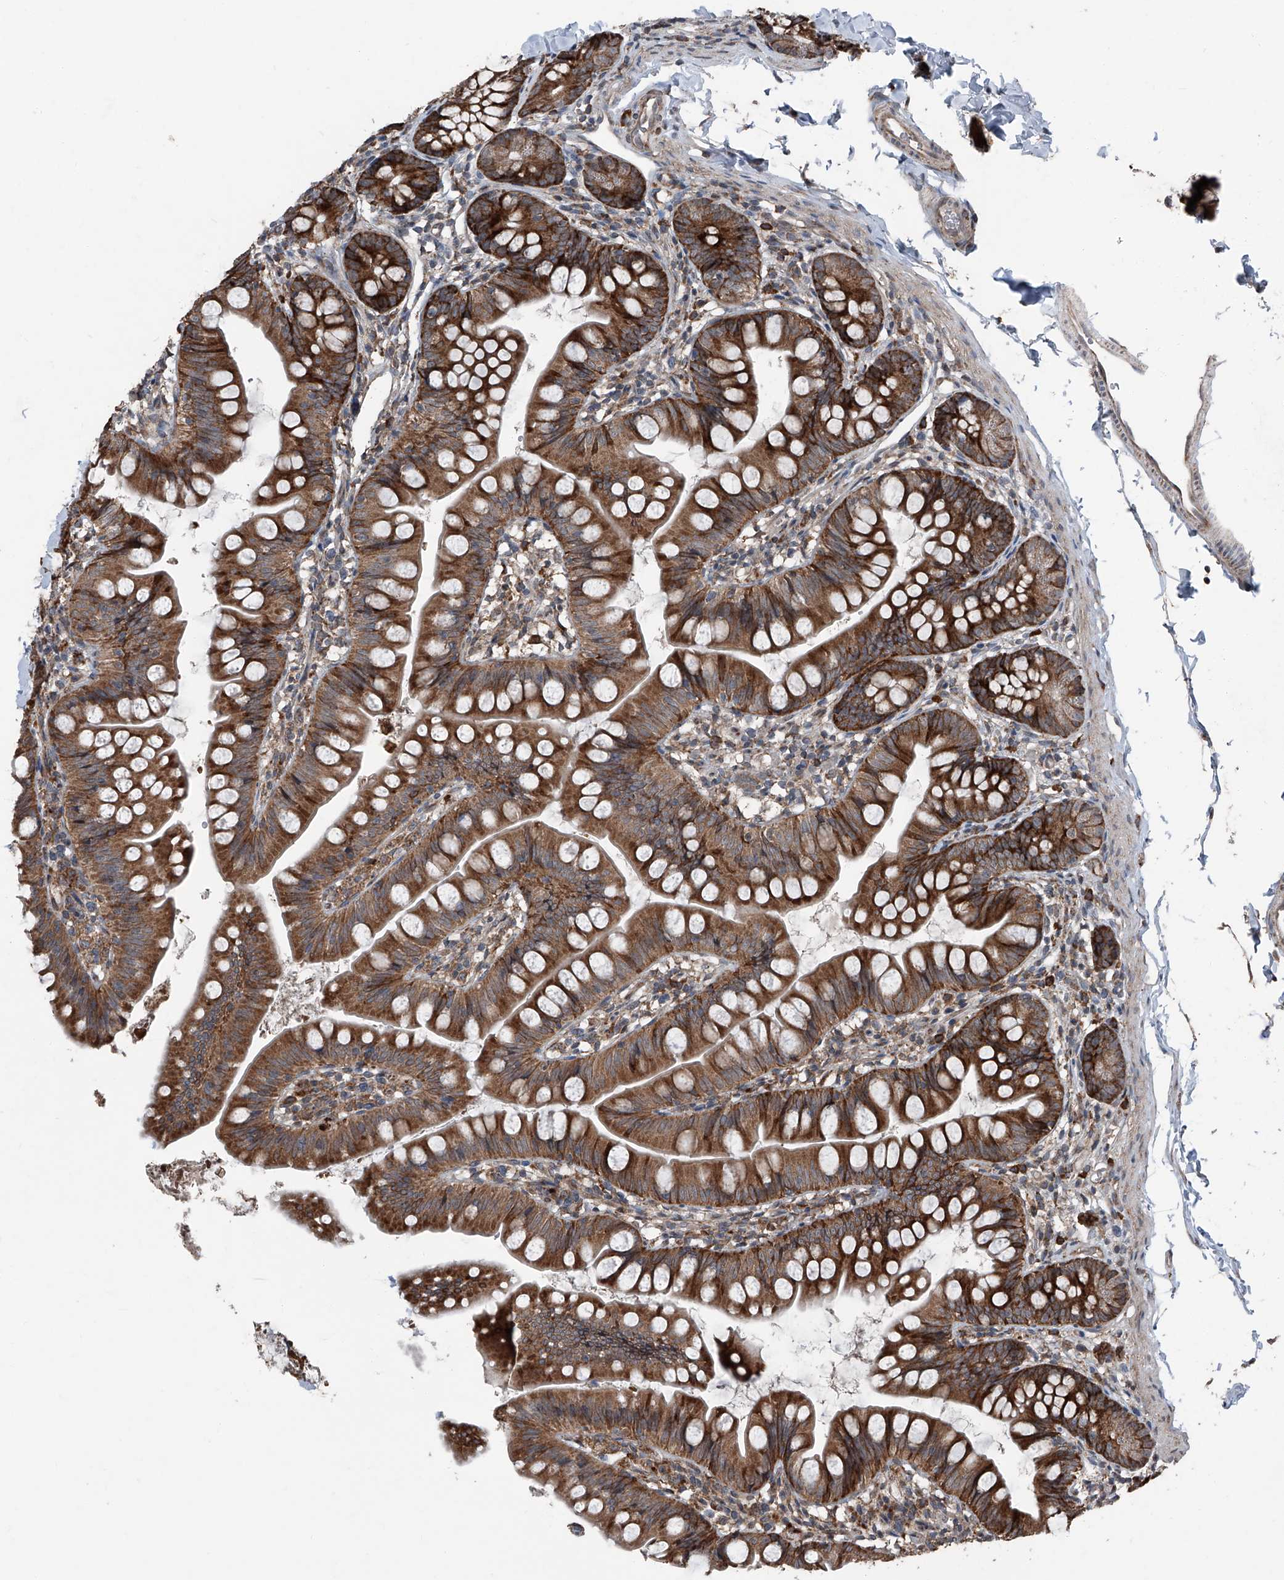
{"staining": {"intensity": "strong", "quantity": ">75%", "location": "cytoplasmic/membranous"}, "tissue": "small intestine", "cell_type": "Glandular cells", "image_type": "normal", "snomed": [{"axis": "morphology", "description": "Normal tissue, NOS"}, {"axis": "topography", "description": "Small intestine"}], "caption": "A brown stain highlights strong cytoplasmic/membranous staining of a protein in glandular cells of unremarkable small intestine.", "gene": "LIMK1", "patient": {"sex": "male", "age": 7}}